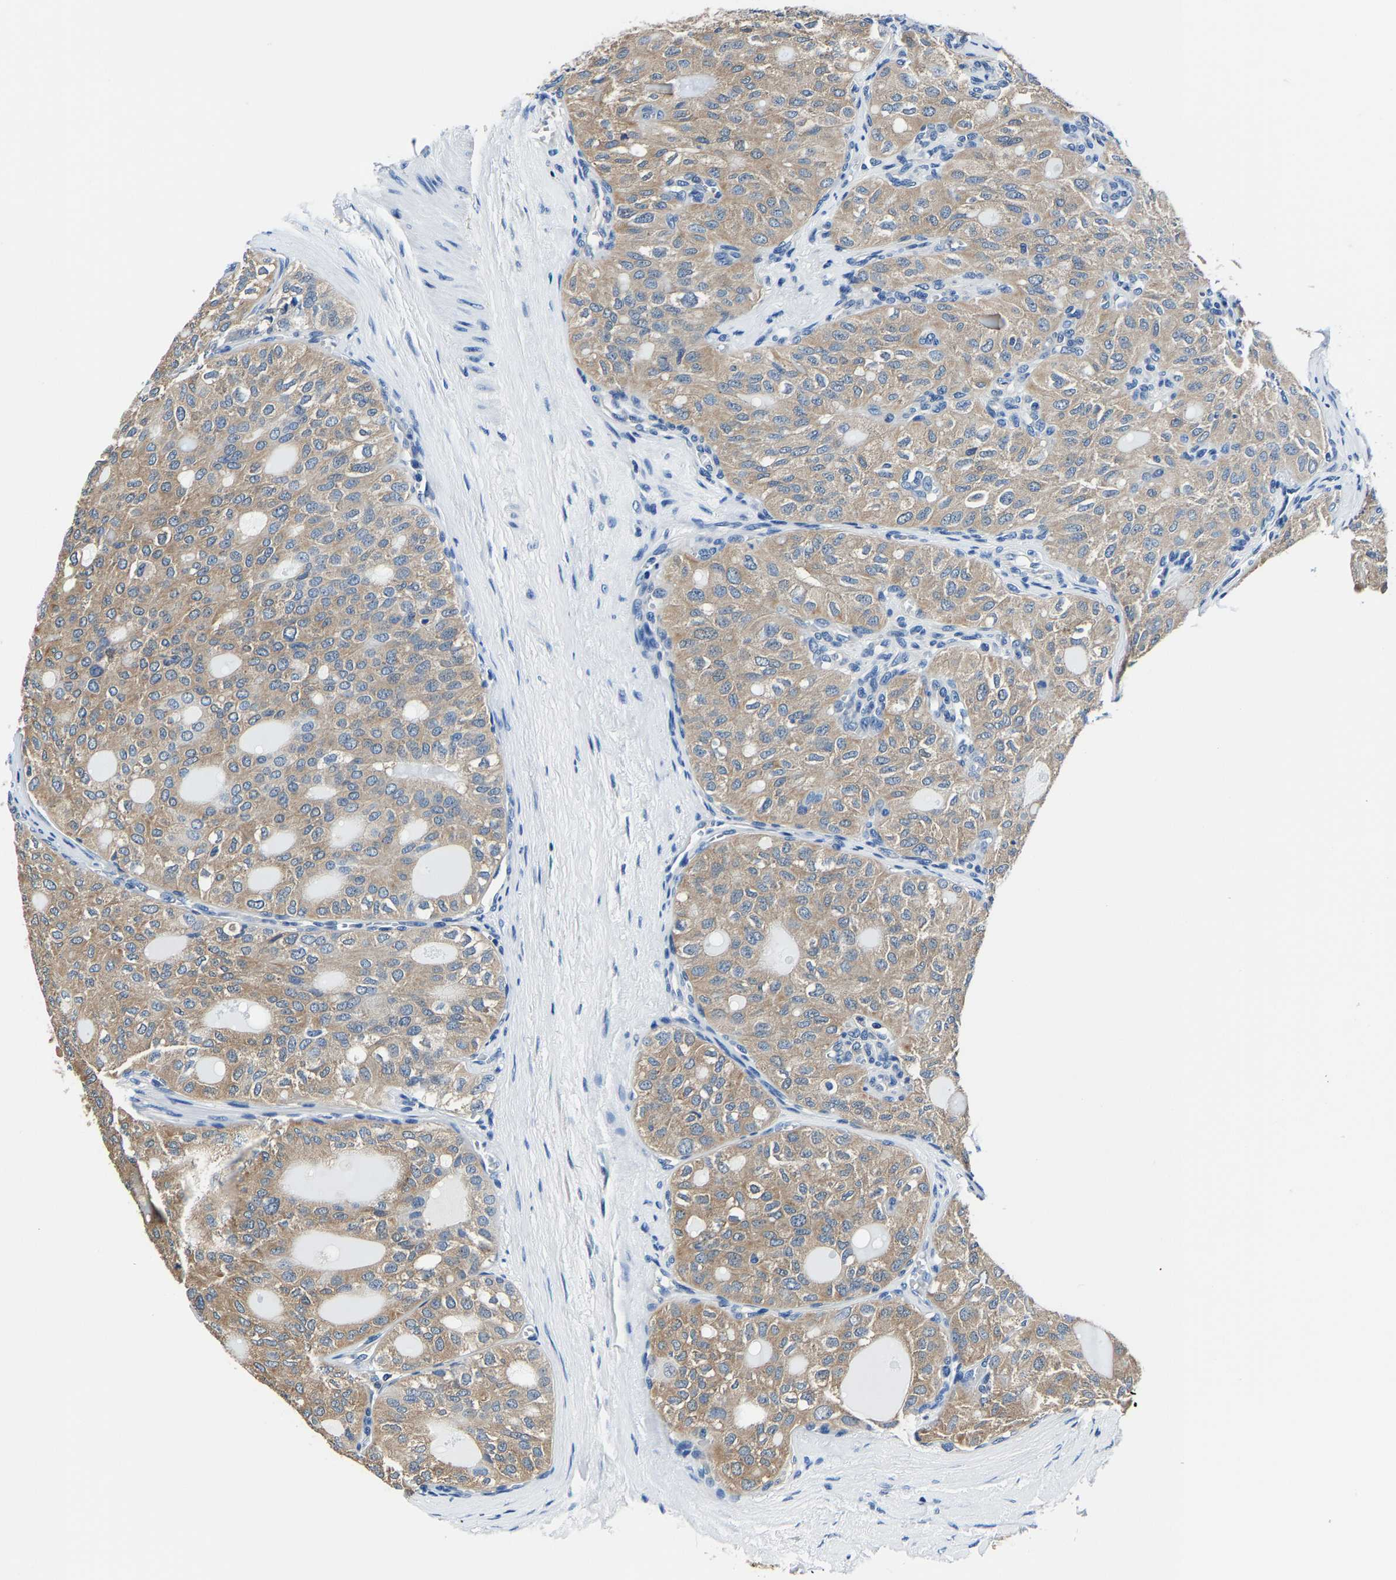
{"staining": {"intensity": "weak", "quantity": ">75%", "location": "cytoplasmic/membranous"}, "tissue": "thyroid cancer", "cell_type": "Tumor cells", "image_type": "cancer", "snomed": [{"axis": "morphology", "description": "Follicular adenoma carcinoma, NOS"}, {"axis": "topography", "description": "Thyroid gland"}], "caption": "An image showing weak cytoplasmic/membranous positivity in about >75% of tumor cells in follicular adenoma carcinoma (thyroid), as visualized by brown immunohistochemical staining.", "gene": "ALDOB", "patient": {"sex": "male", "age": 75}}